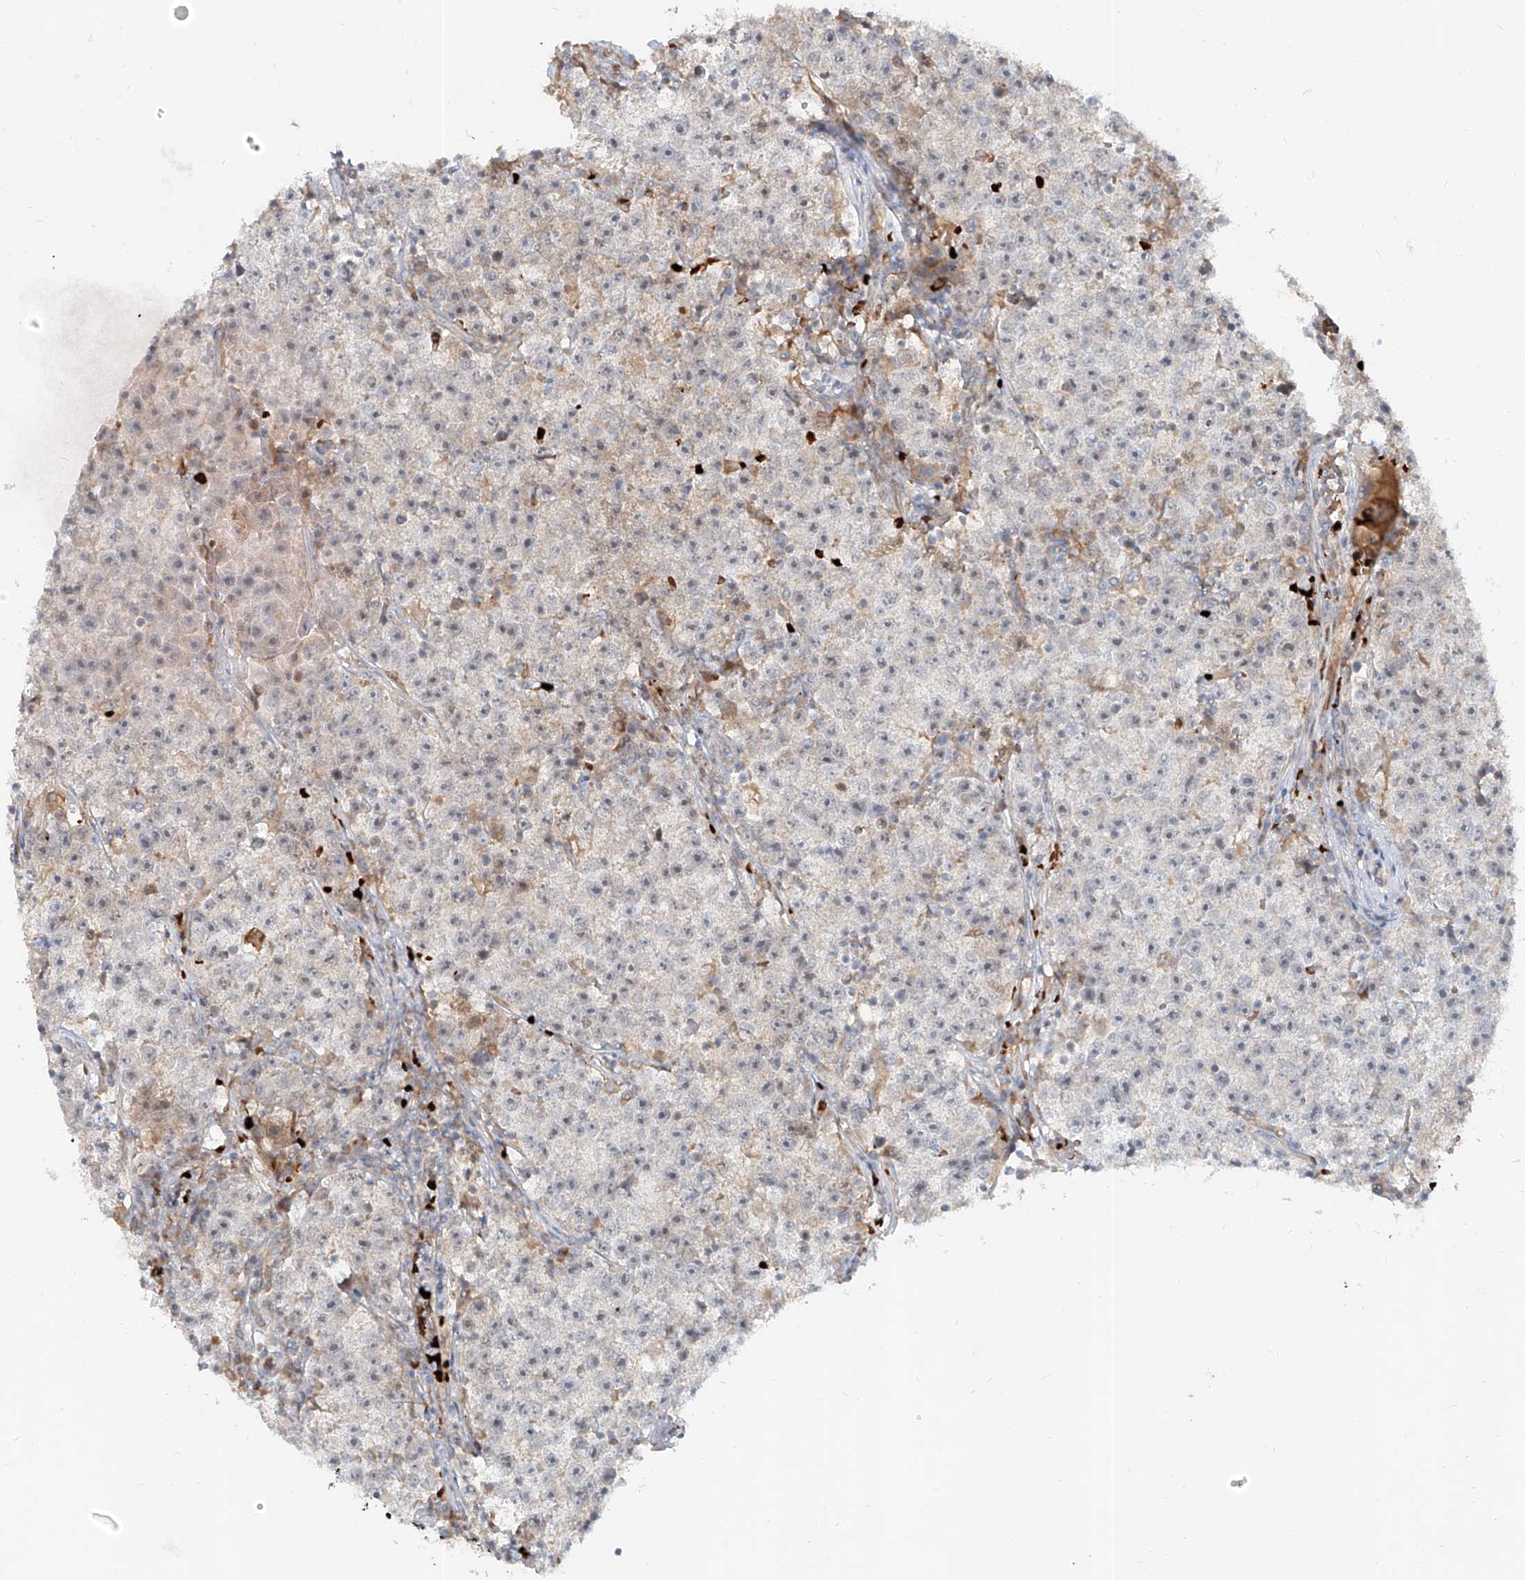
{"staining": {"intensity": "negative", "quantity": "none", "location": "none"}, "tissue": "testis cancer", "cell_type": "Tumor cells", "image_type": "cancer", "snomed": [{"axis": "morphology", "description": "Seminoma, NOS"}, {"axis": "topography", "description": "Testis"}], "caption": "Histopathology image shows no significant protein positivity in tumor cells of testis seminoma.", "gene": "FGD2", "patient": {"sex": "male", "age": 22}}